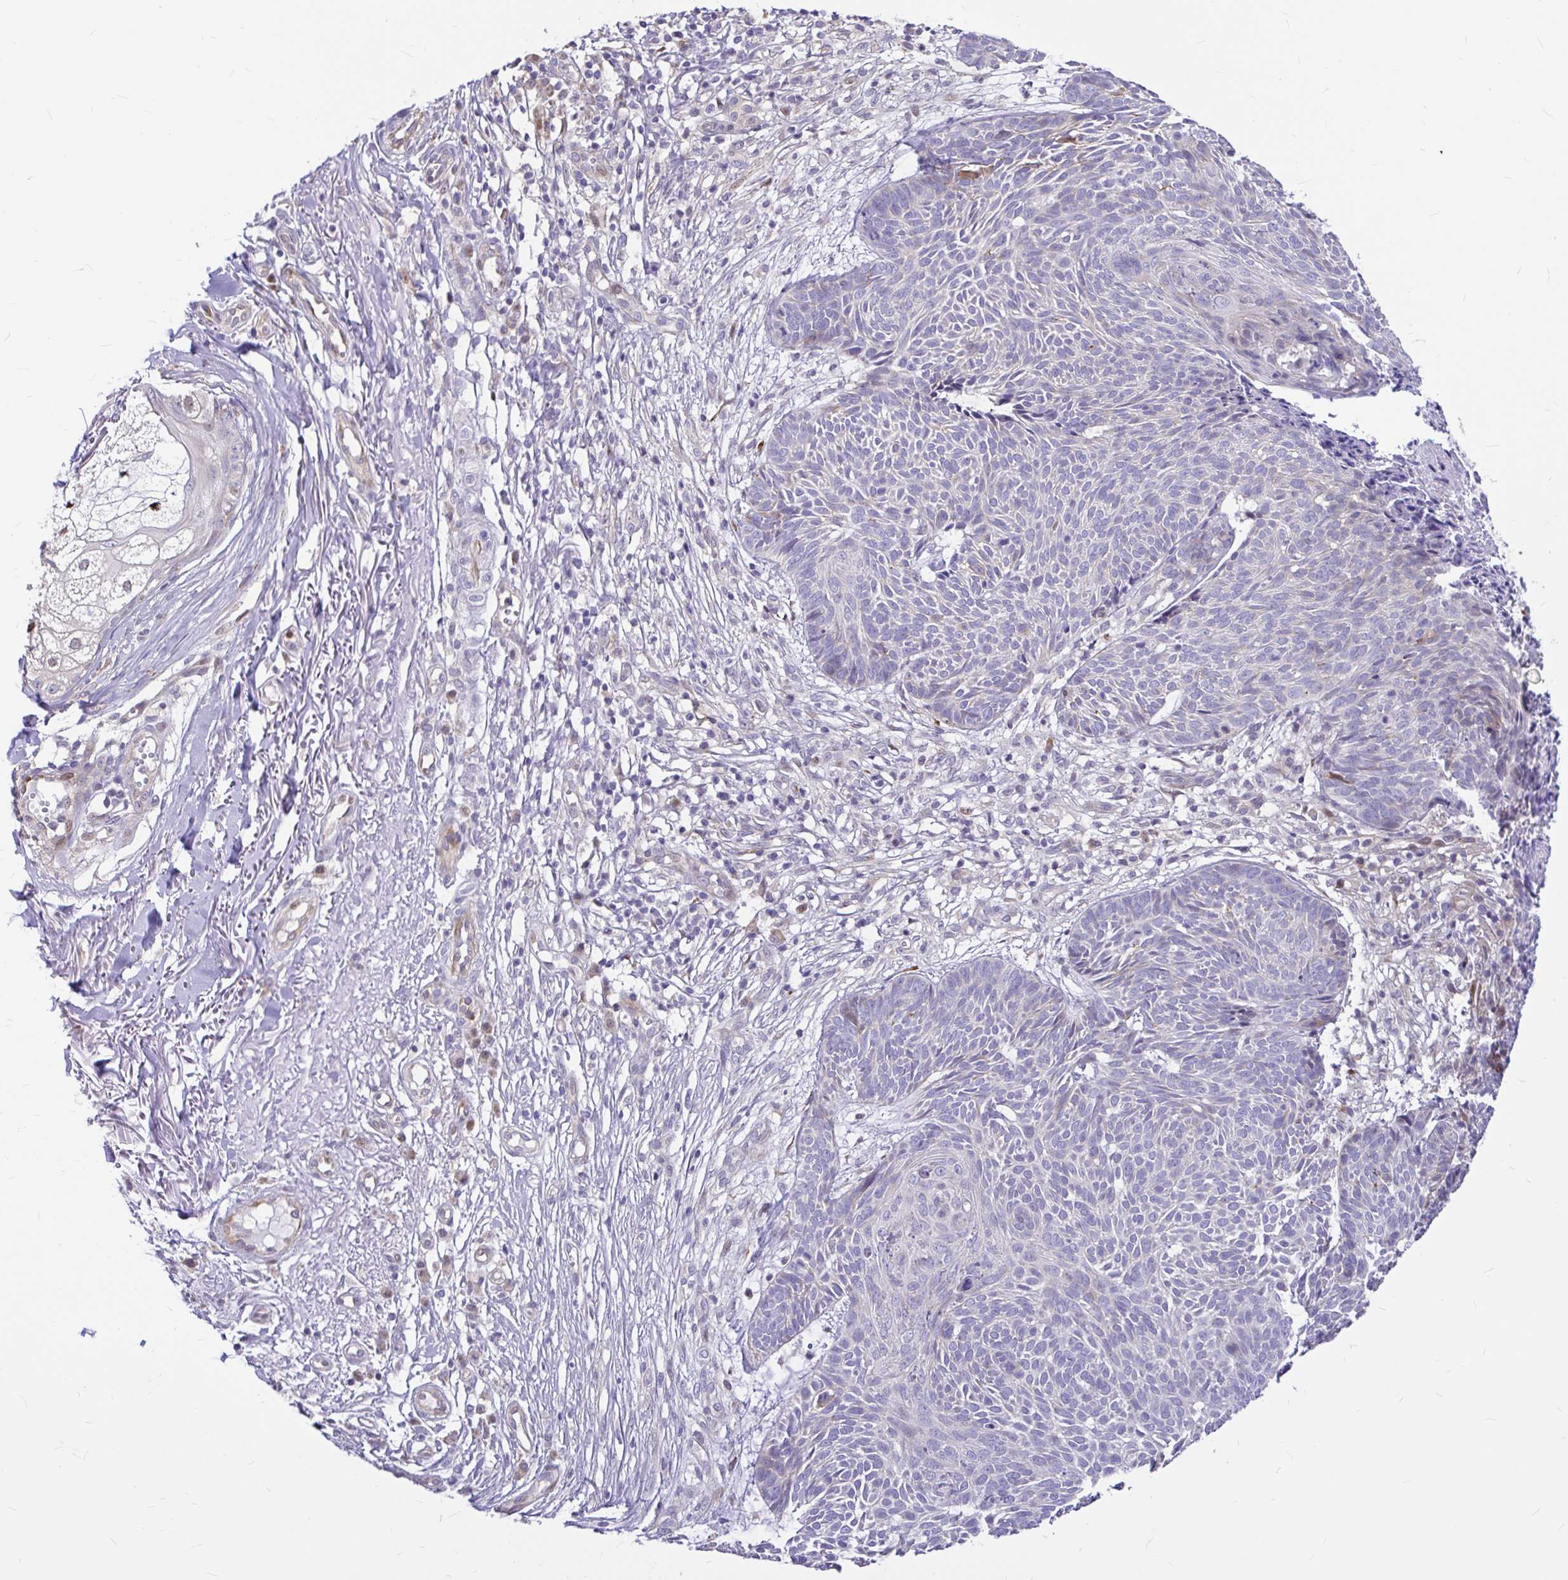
{"staining": {"intensity": "negative", "quantity": "none", "location": "none"}, "tissue": "skin cancer", "cell_type": "Tumor cells", "image_type": "cancer", "snomed": [{"axis": "morphology", "description": "Basal cell carcinoma"}, {"axis": "topography", "description": "Skin"}, {"axis": "topography", "description": "Skin of trunk"}], "caption": "A photomicrograph of skin basal cell carcinoma stained for a protein demonstrates no brown staining in tumor cells. (Stains: DAB immunohistochemistry (IHC) with hematoxylin counter stain, Microscopy: brightfield microscopy at high magnification).", "gene": "GABBR2", "patient": {"sex": "male", "age": 74}}